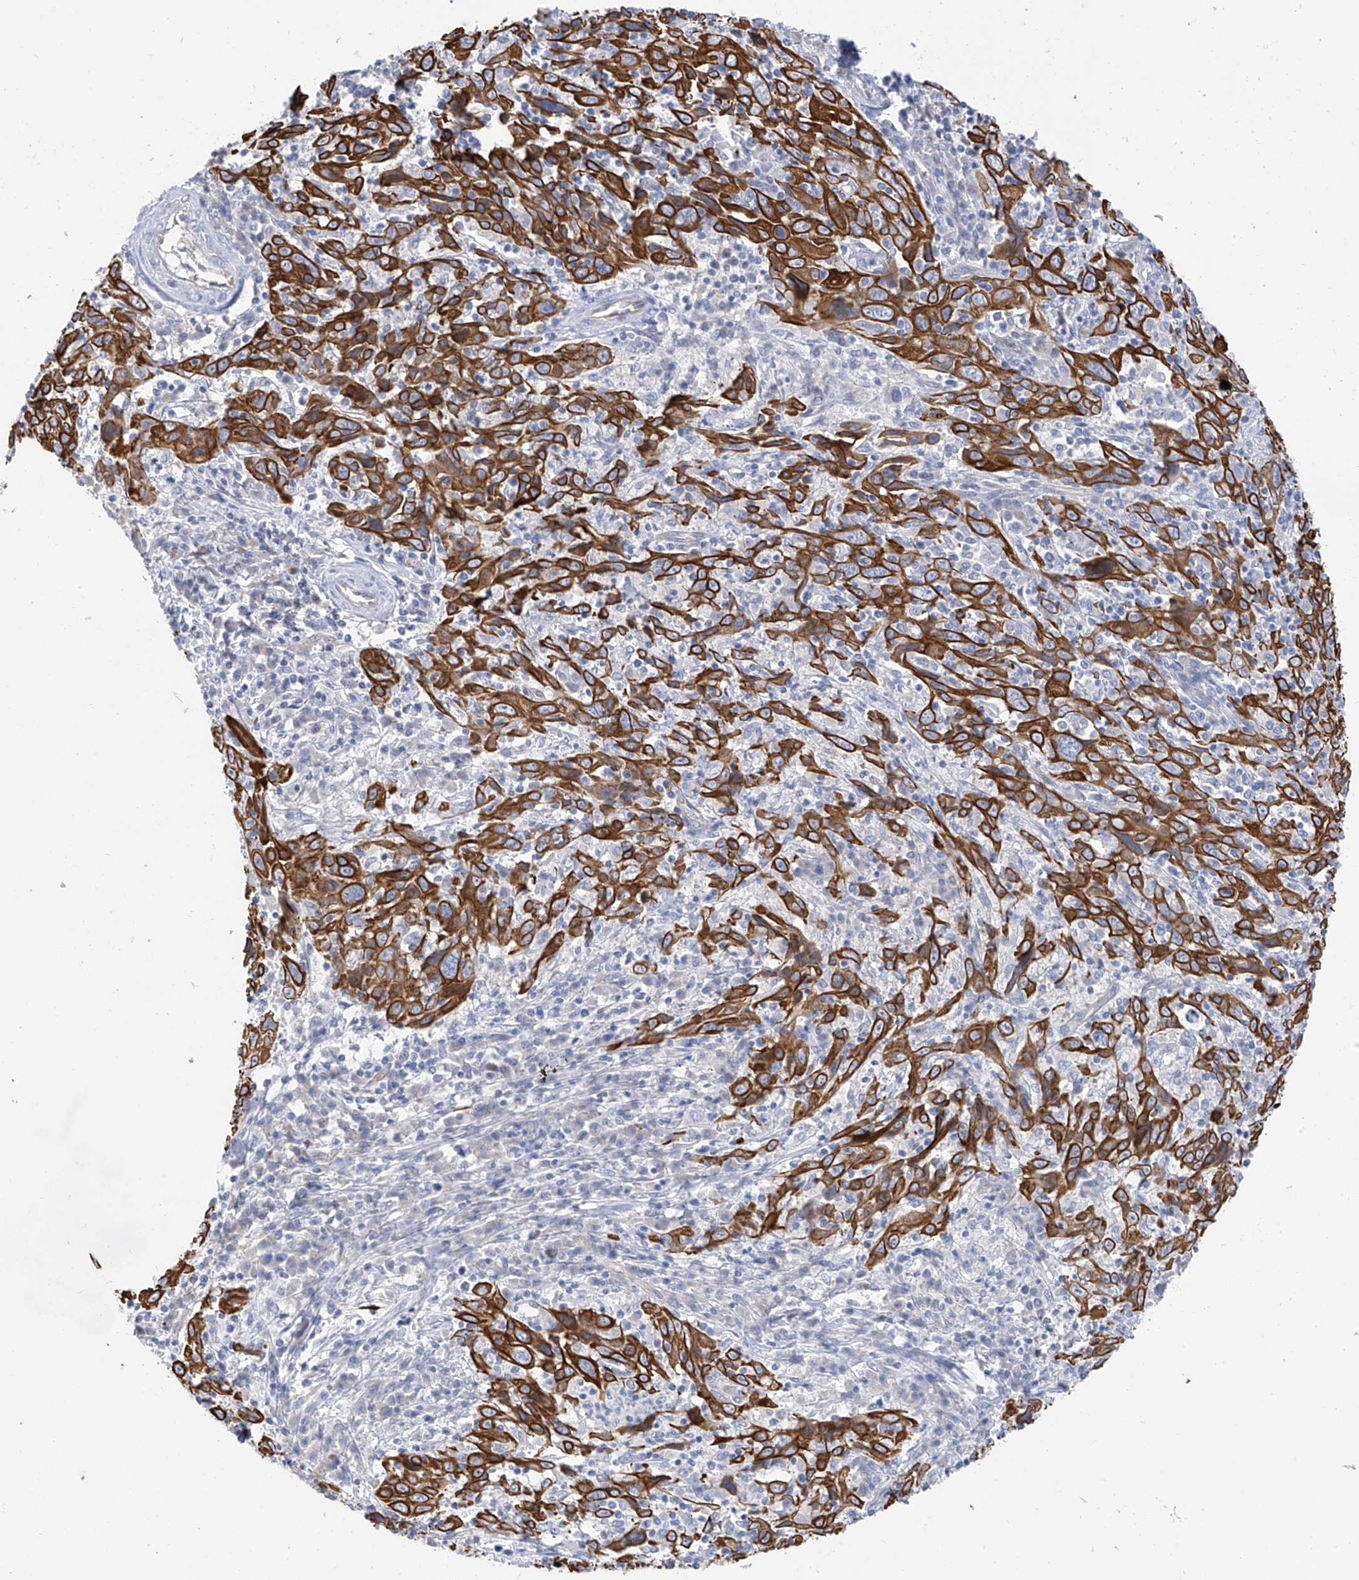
{"staining": {"intensity": "strong", "quantity": ">75%", "location": "cytoplasmic/membranous"}, "tissue": "cervical cancer", "cell_type": "Tumor cells", "image_type": "cancer", "snomed": [{"axis": "morphology", "description": "Squamous cell carcinoma, NOS"}, {"axis": "topography", "description": "Cervix"}], "caption": "IHC histopathology image of neoplastic tissue: human cervical cancer (squamous cell carcinoma) stained using immunohistochemistry reveals high levels of strong protein expression localized specifically in the cytoplasmic/membranous of tumor cells, appearing as a cytoplasmic/membranous brown color.", "gene": "PIK3C2B", "patient": {"sex": "female", "age": 46}}